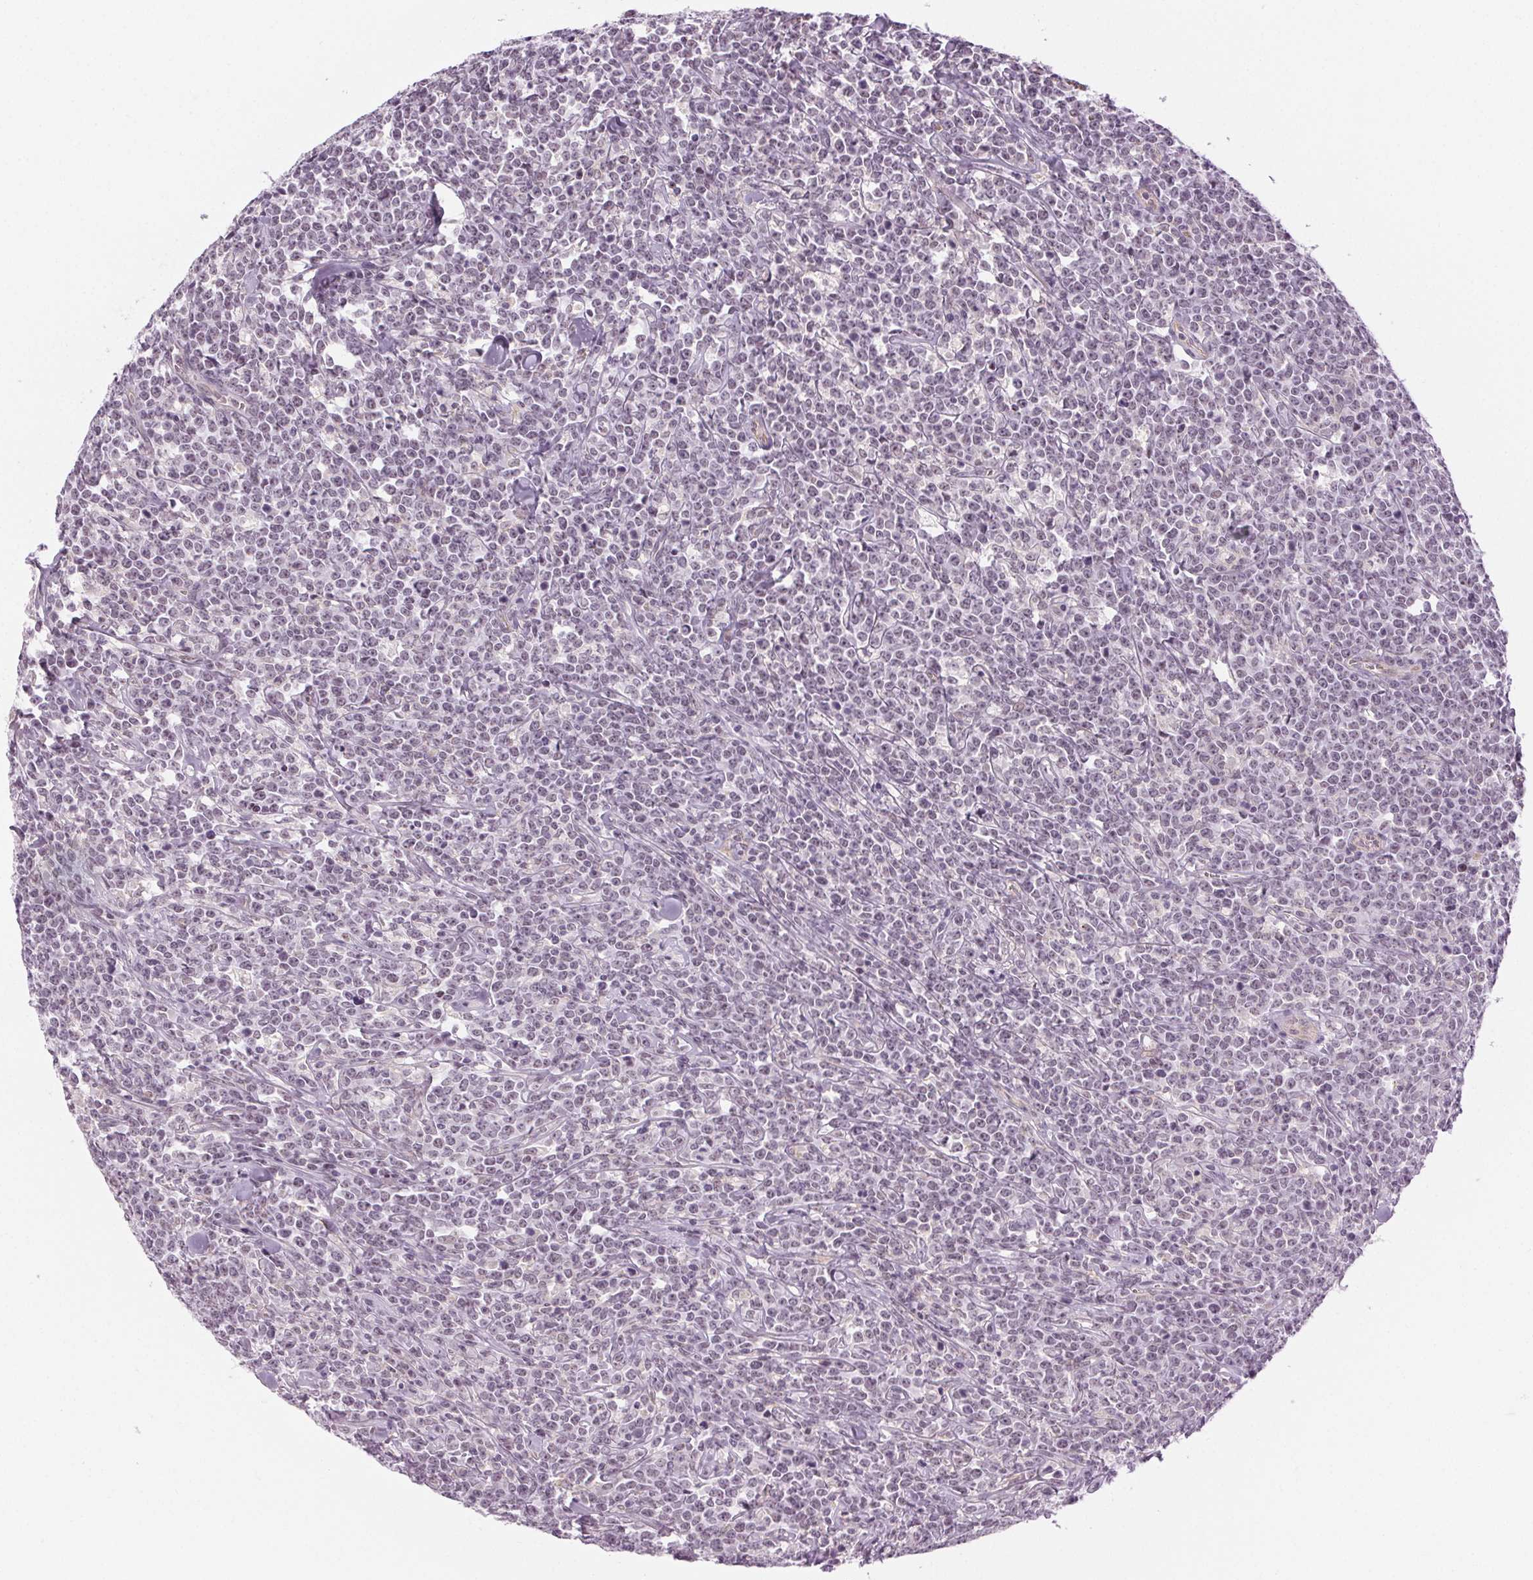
{"staining": {"intensity": "negative", "quantity": "none", "location": "none"}, "tissue": "lymphoma", "cell_type": "Tumor cells", "image_type": "cancer", "snomed": [{"axis": "morphology", "description": "Malignant lymphoma, non-Hodgkin's type, High grade"}, {"axis": "topography", "description": "Small intestine"}], "caption": "A high-resolution image shows immunohistochemistry staining of lymphoma, which exhibits no significant positivity in tumor cells.", "gene": "AIF1L", "patient": {"sex": "female", "age": 56}}